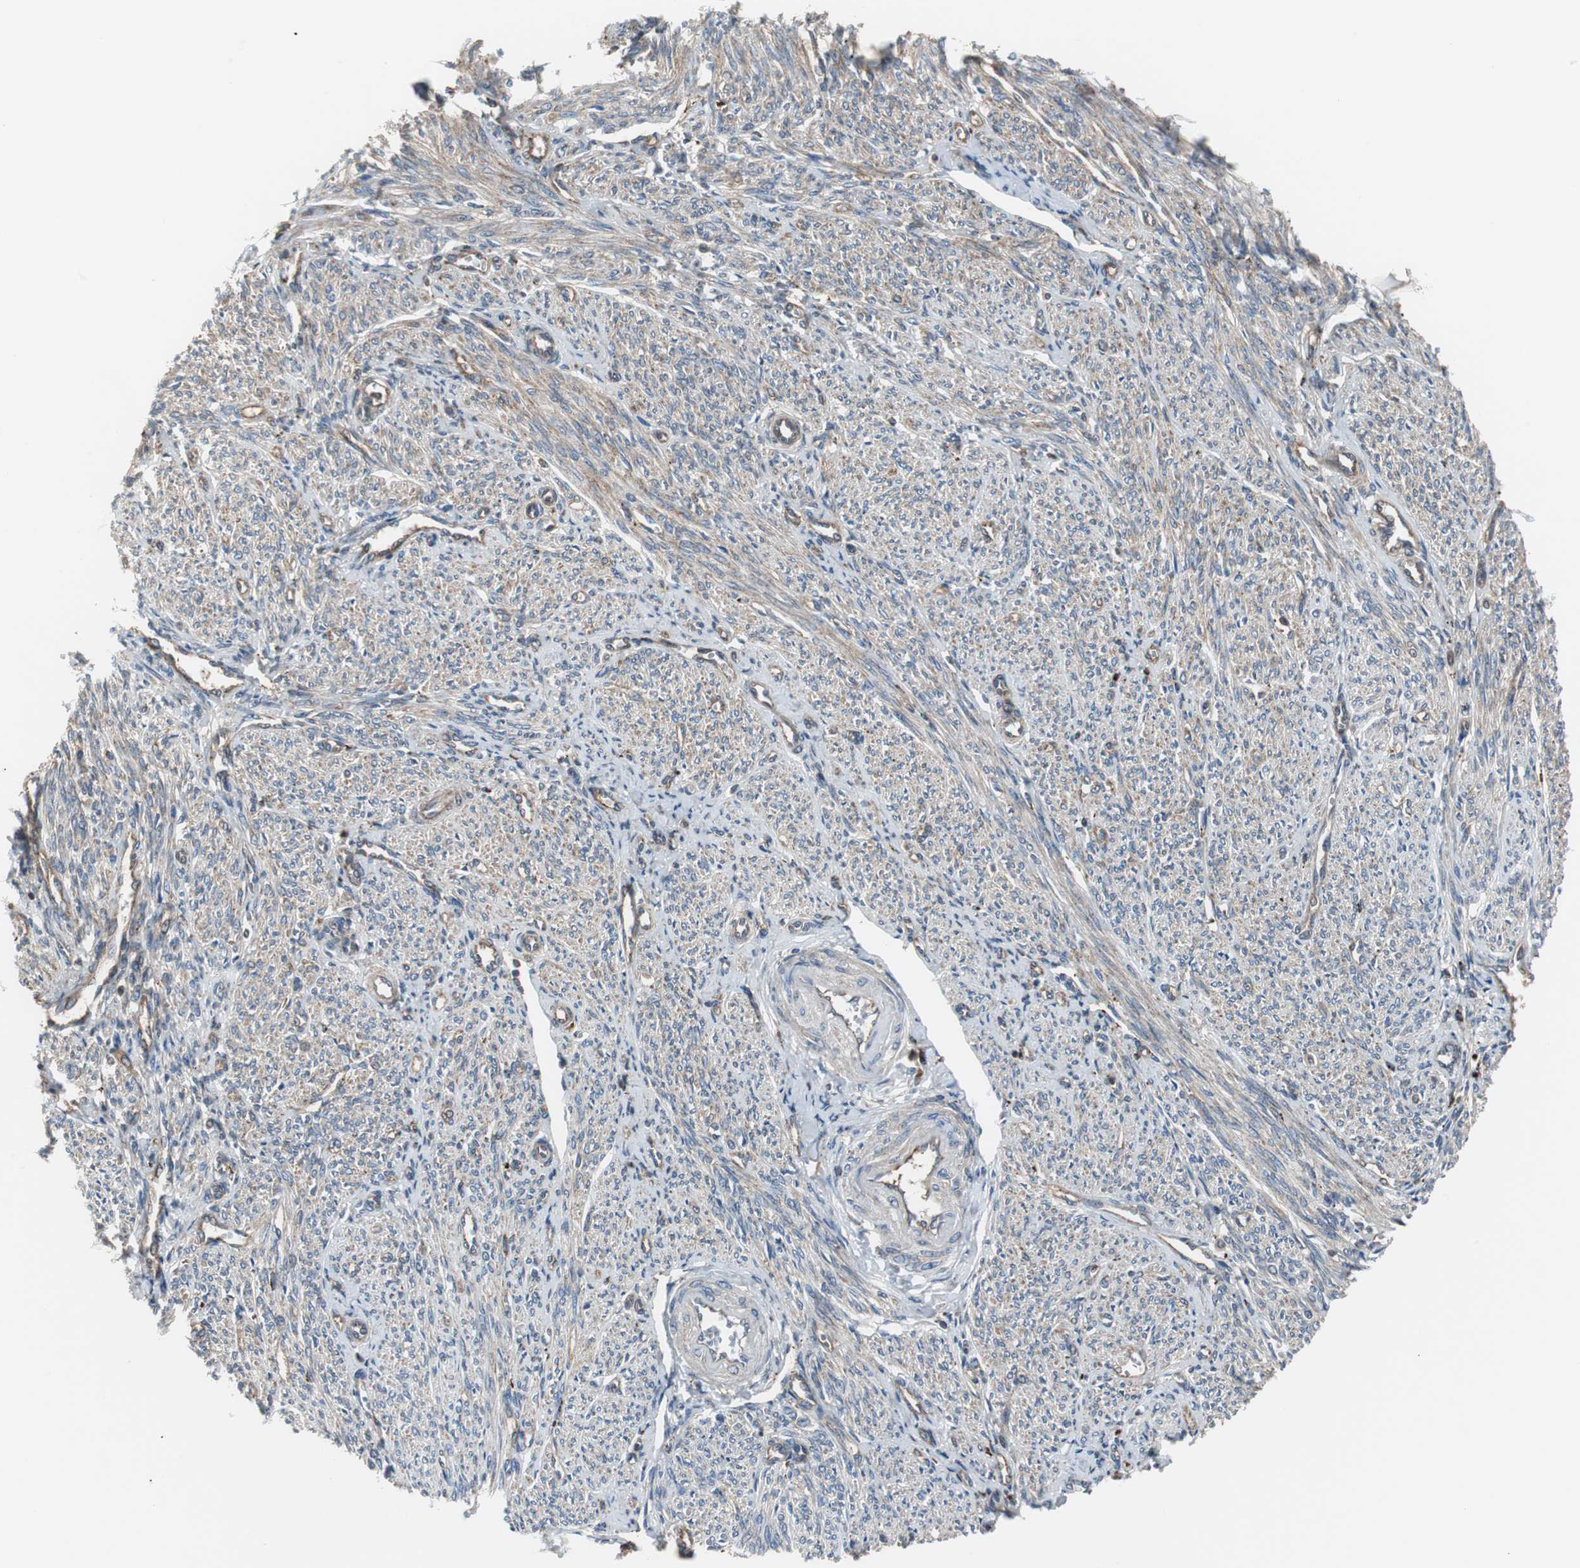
{"staining": {"intensity": "negative", "quantity": "none", "location": "none"}, "tissue": "smooth muscle", "cell_type": "Smooth muscle cells", "image_type": "normal", "snomed": [{"axis": "morphology", "description": "Normal tissue, NOS"}, {"axis": "topography", "description": "Smooth muscle"}], "caption": "Immunohistochemical staining of unremarkable smooth muscle displays no significant expression in smooth muscle cells.", "gene": "RELA", "patient": {"sex": "female", "age": 65}}